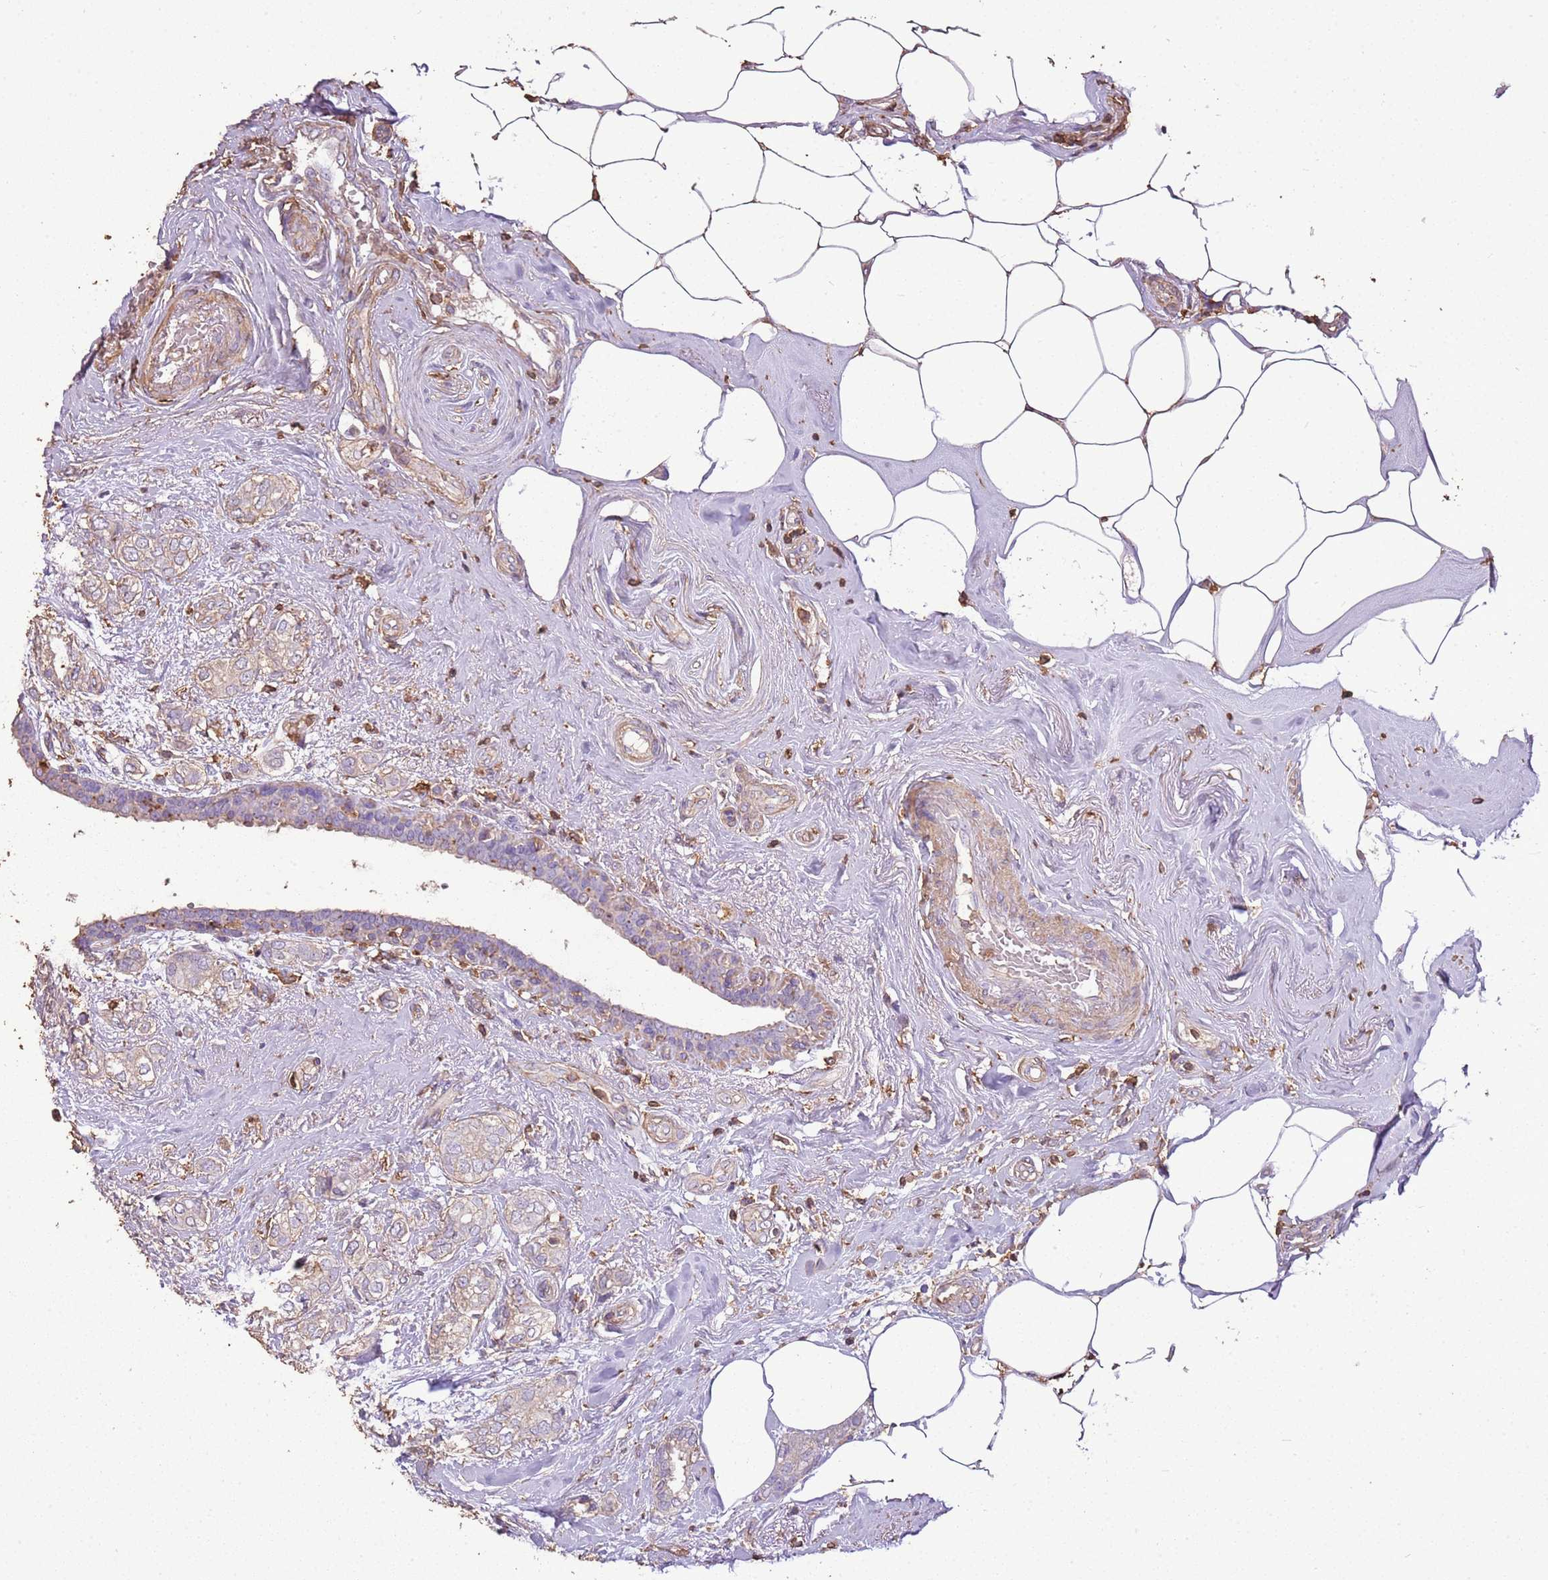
{"staining": {"intensity": "weak", "quantity": "25%-75%", "location": "cytoplasmic/membranous"}, "tissue": "breast cancer", "cell_type": "Tumor cells", "image_type": "cancer", "snomed": [{"axis": "morphology", "description": "Duct carcinoma"}, {"axis": "topography", "description": "Breast"}], "caption": "The micrograph displays a brown stain indicating the presence of a protein in the cytoplasmic/membranous of tumor cells in breast invasive ductal carcinoma.", "gene": "ARL10", "patient": {"sex": "female", "age": 73}}